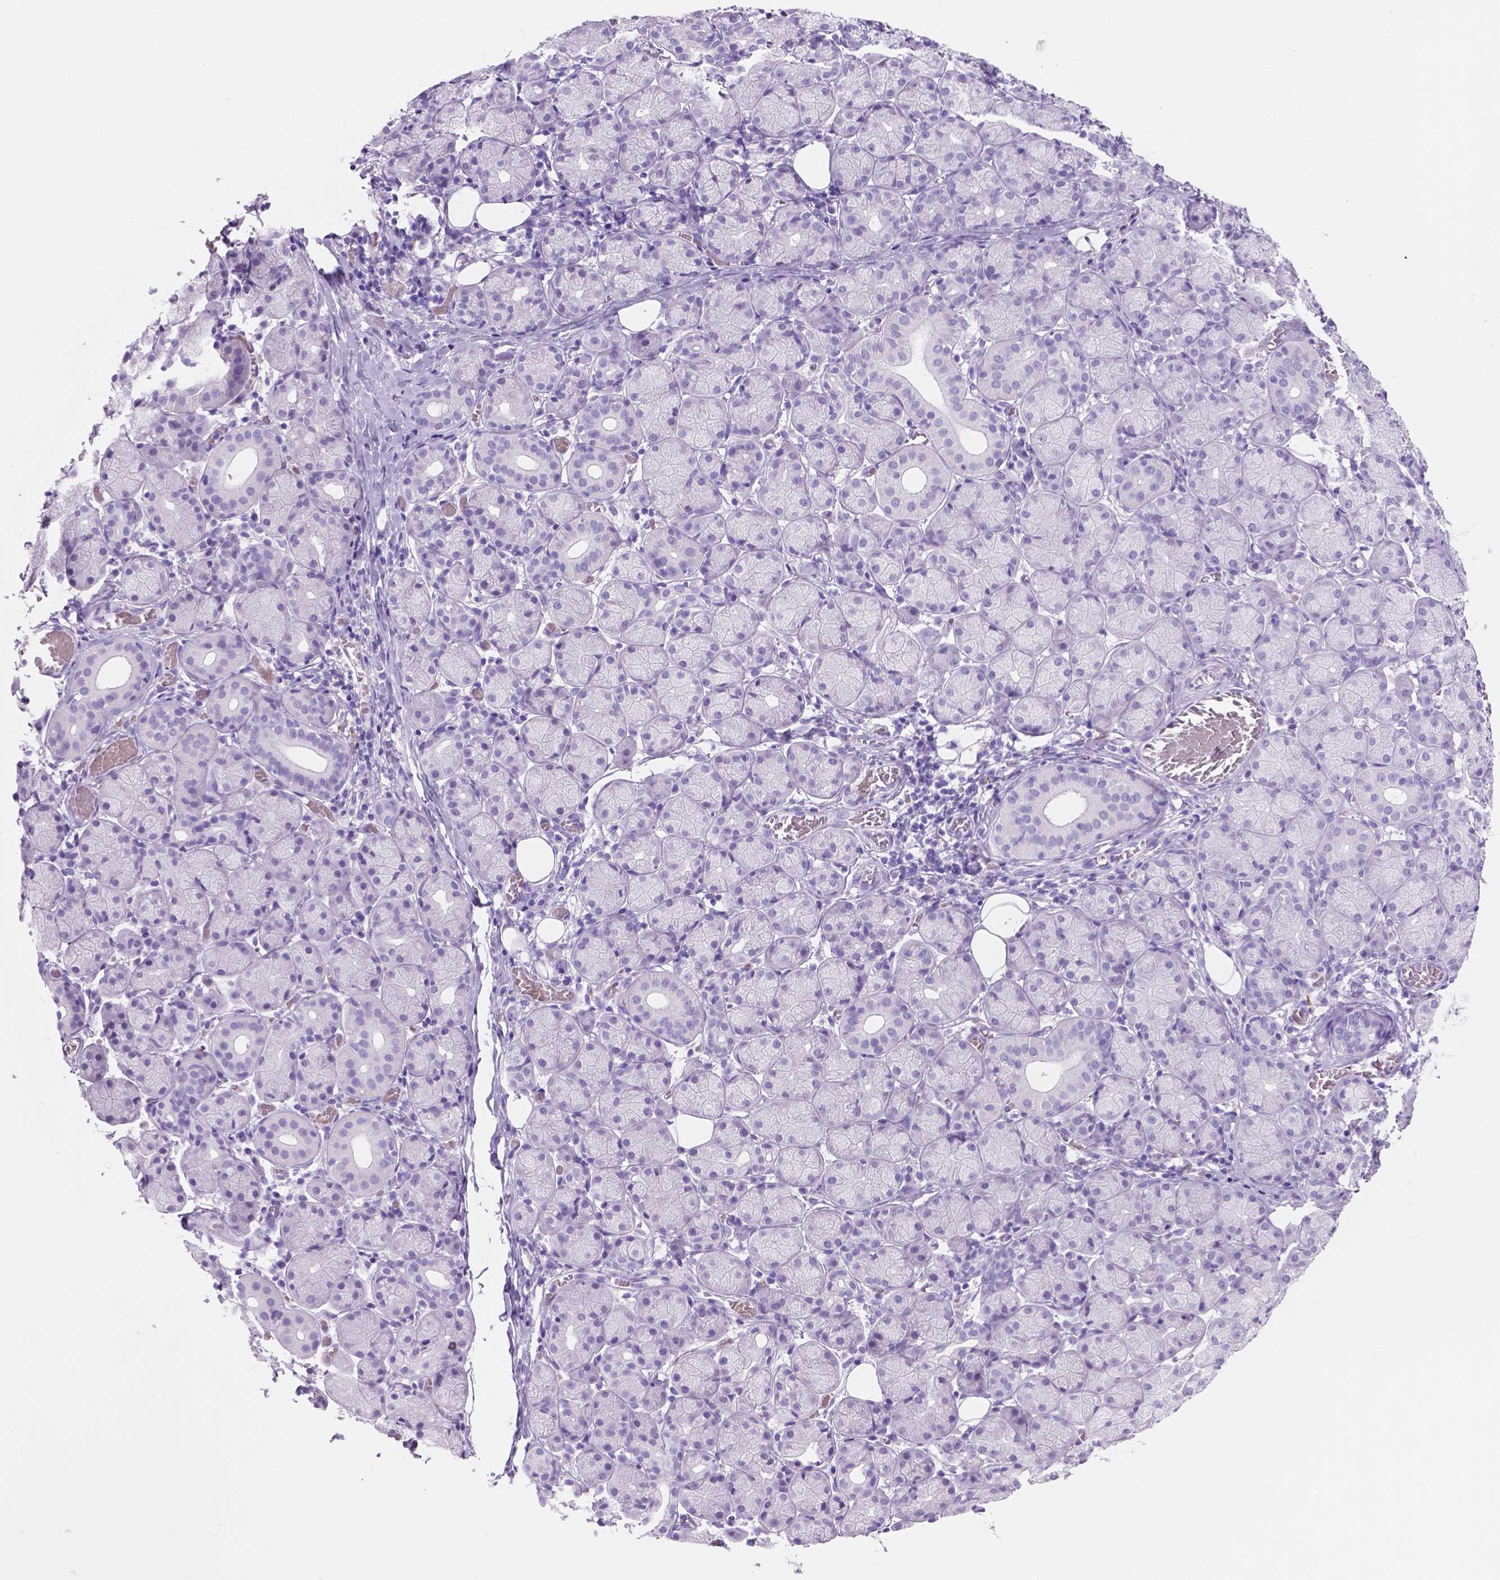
{"staining": {"intensity": "negative", "quantity": "none", "location": "none"}, "tissue": "salivary gland", "cell_type": "Glandular cells", "image_type": "normal", "snomed": [{"axis": "morphology", "description": "Normal tissue, NOS"}, {"axis": "topography", "description": "Salivary gland"}, {"axis": "topography", "description": "Peripheral nerve tissue"}], "caption": "Immunohistochemical staining of normal salivary gland demonstrates no significant positivity in glandular cells.", "gene": "GRIN2B", "patient": {"sex": "female", "age": 24}}